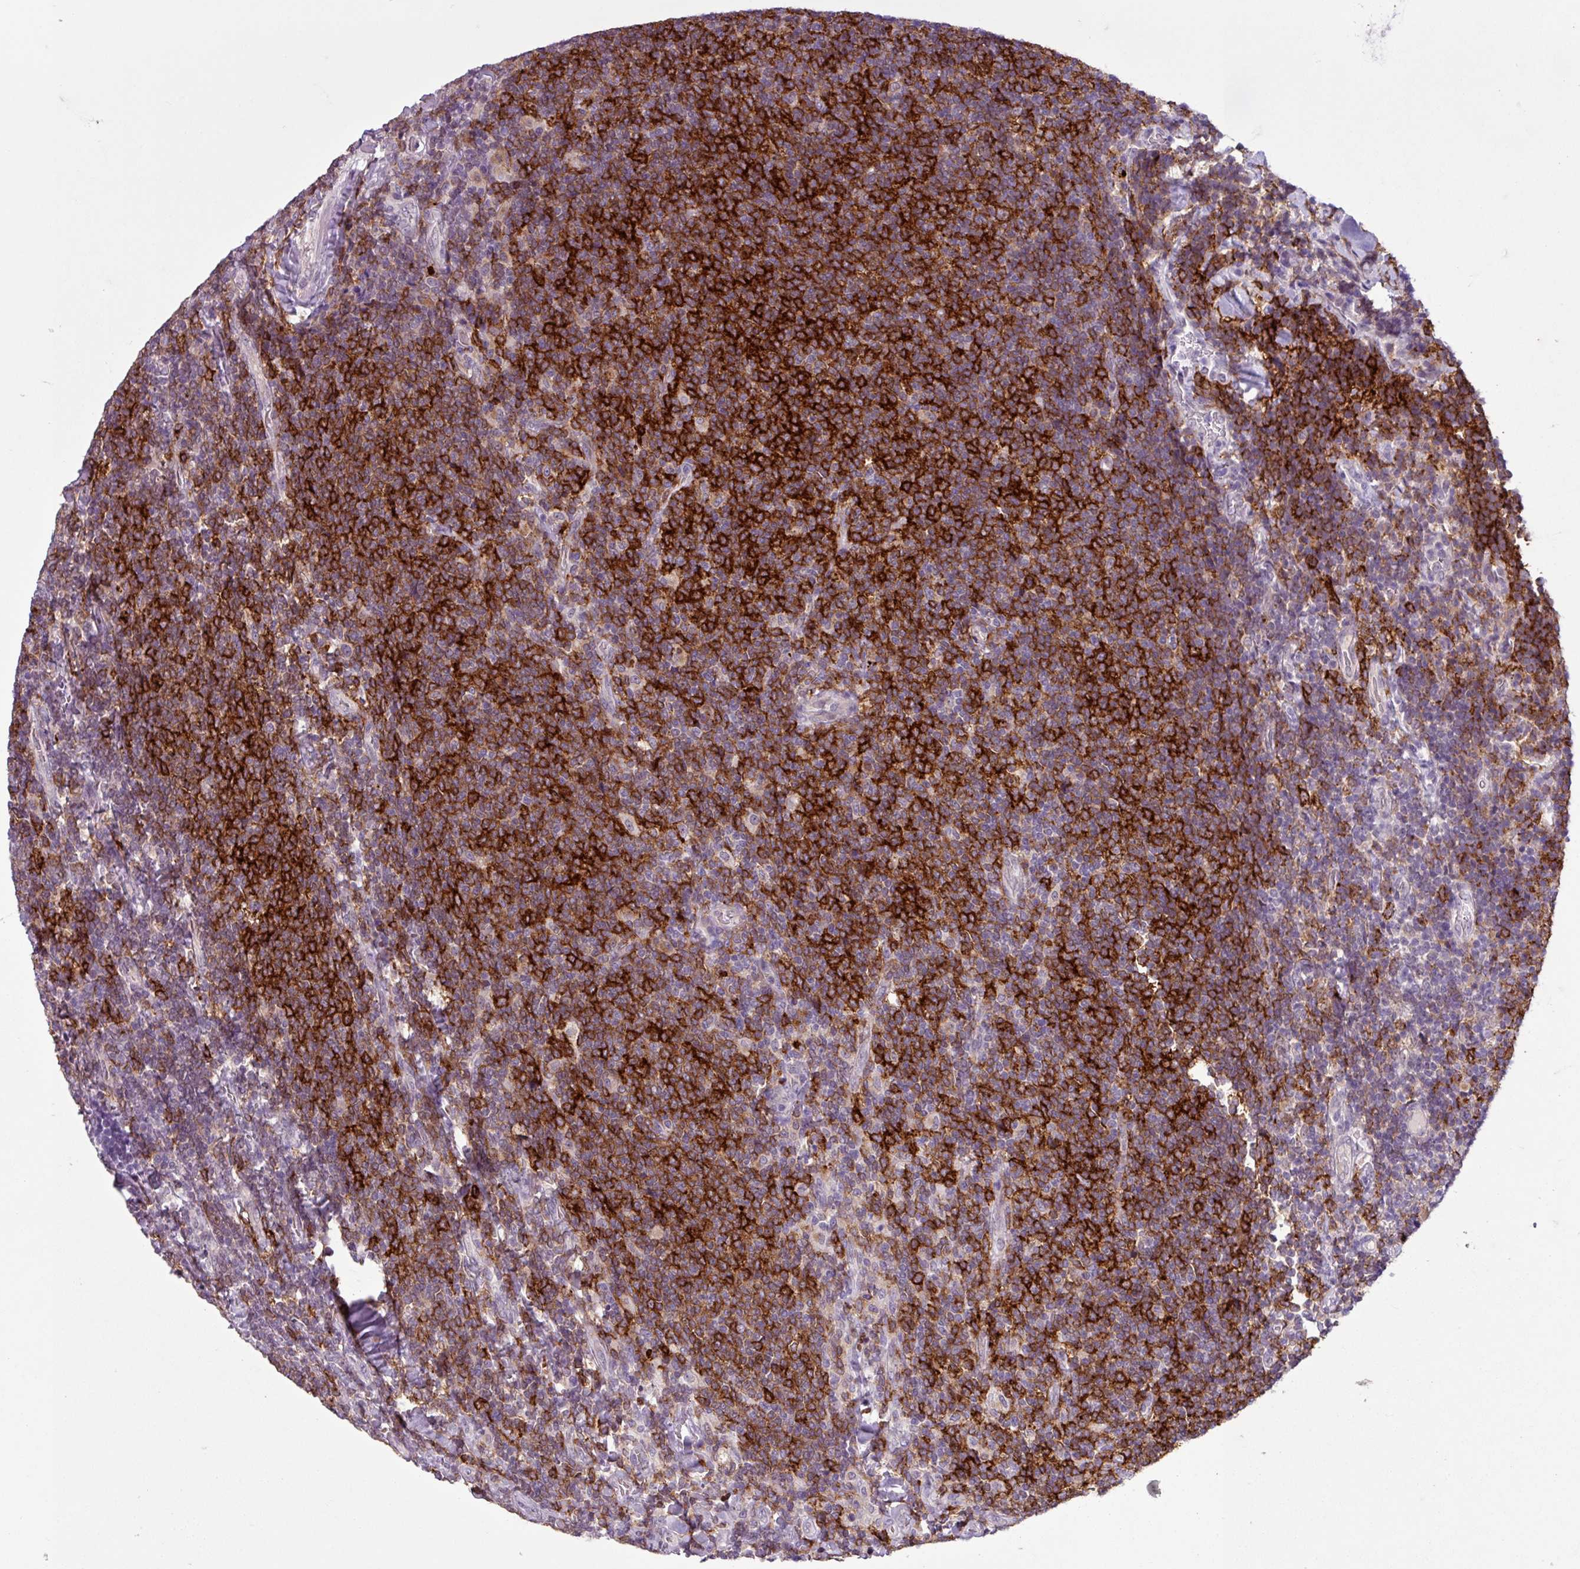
{"staining": {"intensity": "moderate", "quantity": ">75%", "location": "cytoplasmic/membranous"}, "tissue": "lymphoma", "cell_type": "Tumor cells", "image_type": "cancer", "snomed": [{"axis": "morphology", "description": "Malignant lymphoma, non-Hodgkin's type, Low grade"}, {"axis": "topography", "description": "Lymph node"}], "caption": "Tumor cells reveal moderate cytoplasmic/membranous expression in approximately >75% of cells in low-grade malignant lymphoma, non-Hodgkin's type.", "gene": "C9orf24", "patient": {"sex": "male", "age": 52}}